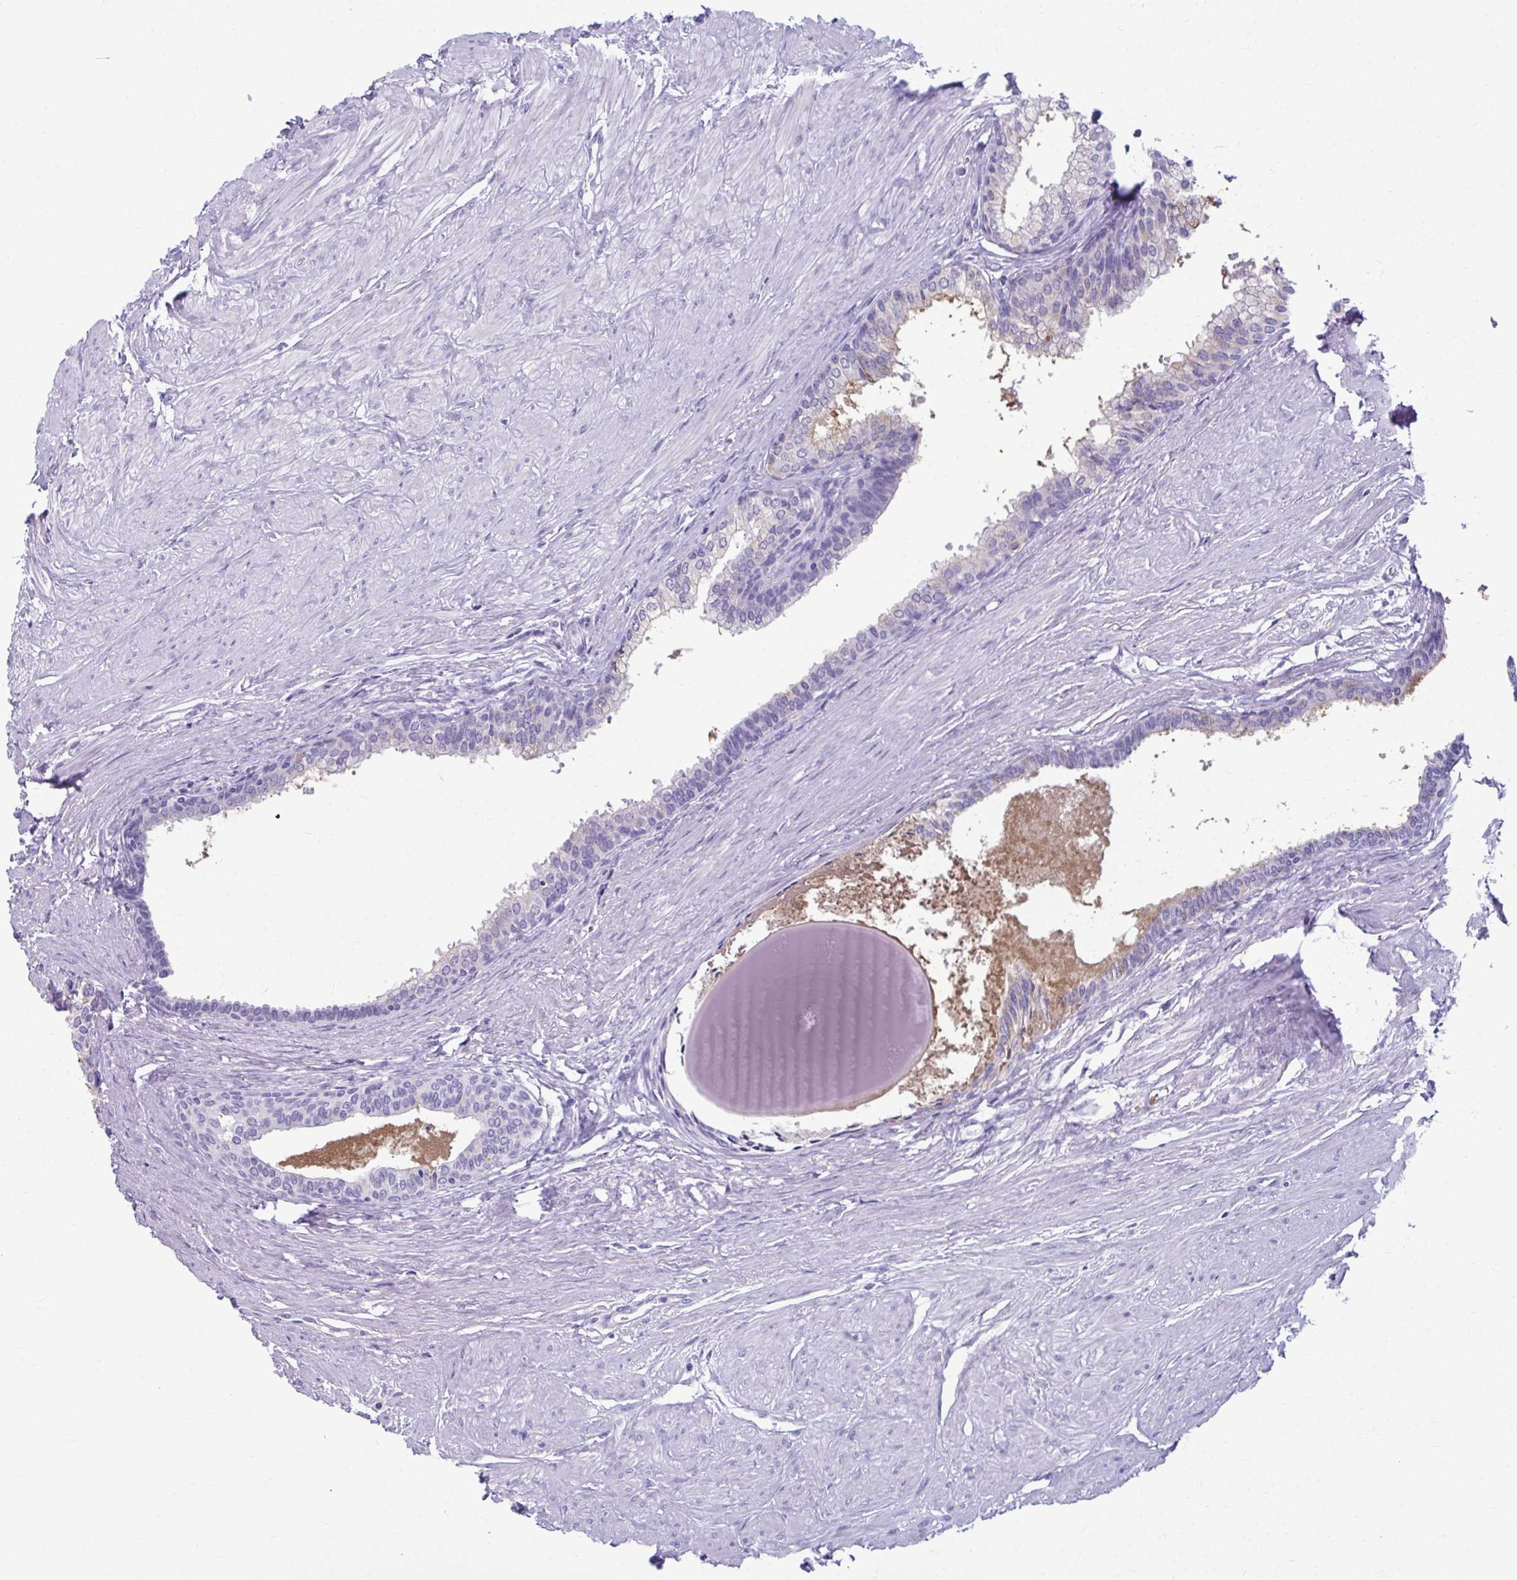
{"staining": {"intensity": "negative", "quantity": "none", "location": "none"}, "tissue": "prostate", "cell_type": "Glandular cells", "image_type": "normal", "snomed": [{"axis": "morphology", "description": "Normal tissue, NOS"}, {"axis": "topography", "description": "Prostate"}, {"axis": "topography", "description": "Peripheral nerve tissue"}], "caption": "DAB immunohistochemical staining of unremarkable human prostate exhibits no significant expression in glandular cells. (Stains: DAB (3,3'-diaminobenzidine) IHC with hematoxylin counter stain, Microscopy: brightfield microscopy at high magnification).", "gene": "SERPINI1", "patient": {"sex": "male", "age": 55}}